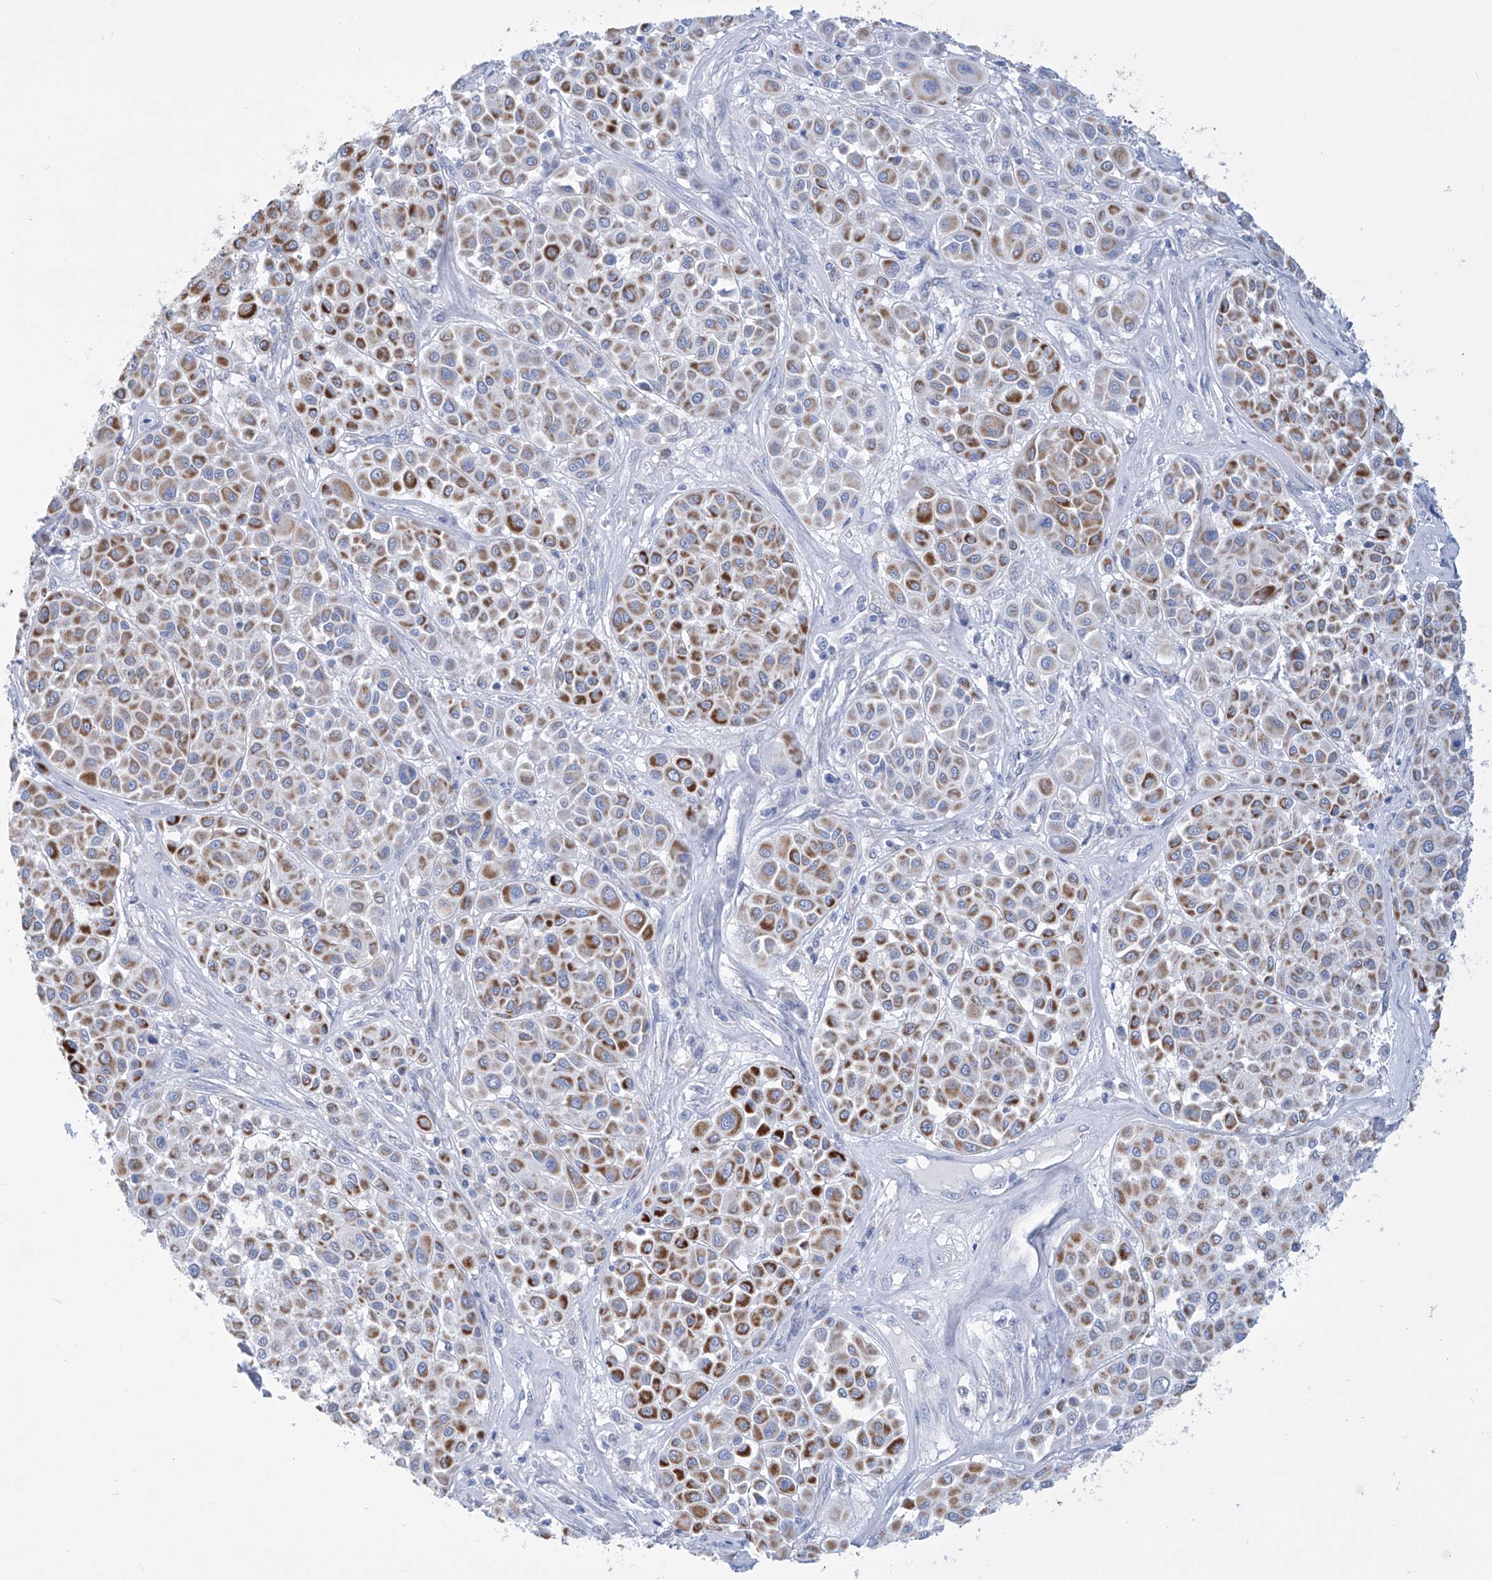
{"staining": {"intensity": "strong", "quantity": "25%-75%", "location": "cytoplasmic/membranous"}, "tissue": "melanoma", "cell_type": "Tumor cells", "image_type": "cancer", "snomed": [{"axis": "morphology", "description": "Malignant melanoma, Metastatic site"}, {"axis": "topography", "description": "Soft tissue"}], "caption": "Malignant melanoma (metastatic site) stained with IHC displays strong cytoplasmic/membranous expression in about 25%-75% of tumor cells. (brown staining indicates protein expression, while blue staining denotes nuclei).", "gene": "ALDH6A1", "patient": {"sex": "male", "age": 41}}